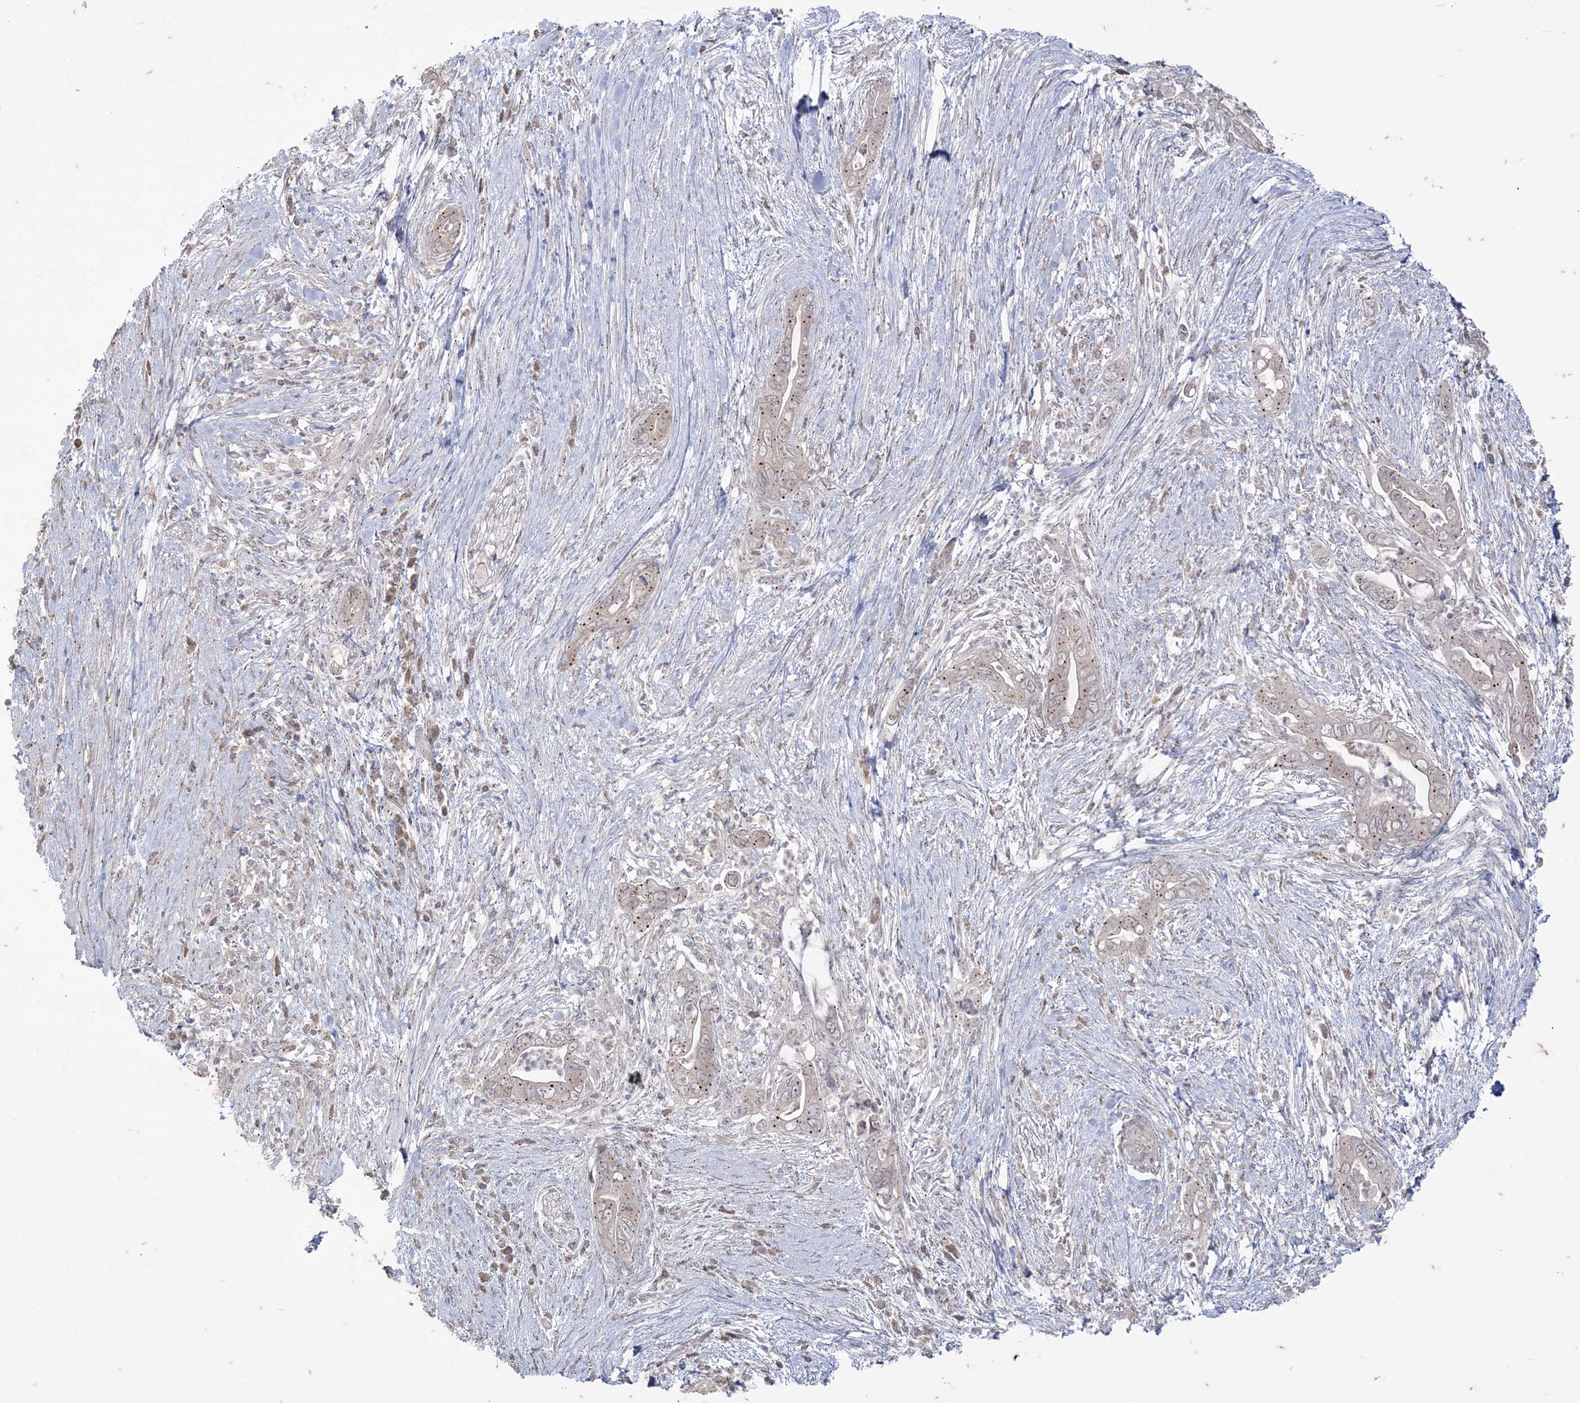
{"staining": {"intensity": "weak", "quantity": "<25%", "location": "cytoplasmic/membranous"}, "tissue": "pancreatic cancer", "cell_type": "Tumor cells", "image_type": "cancer", "snomed": [{"axis": "morphology", "description": "Adenocarcinoma, NOS"}, {"axis": "topography", "description": "Pancreas"}], "caption": "This is an immunohistochemistry (IHC) photomicrograph of human pancreatic adenocarcinoma. There is no positivity in tumor cells.", "gene": "RRAS", "patient": {"sex": "male", "age": 75}}